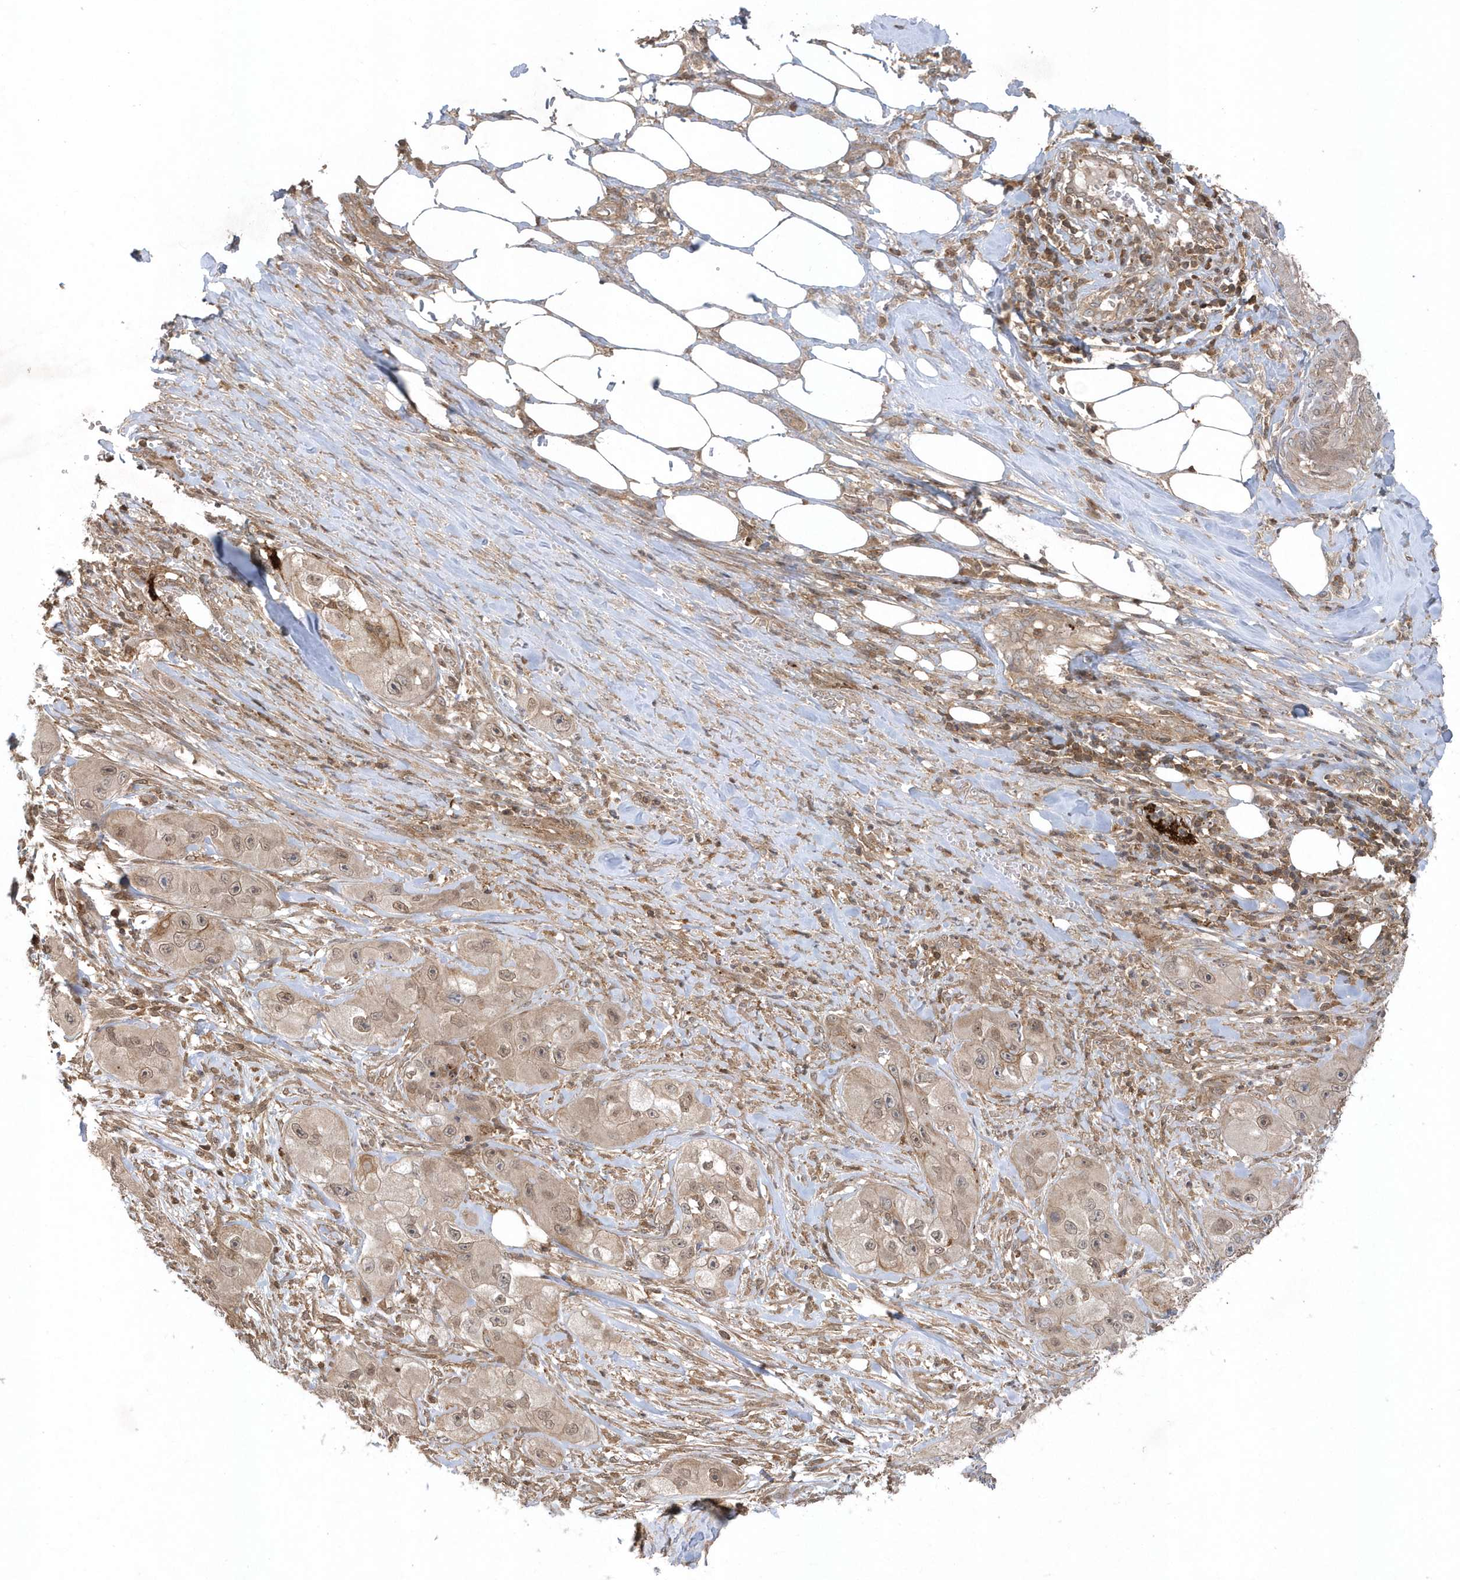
{"staining": {"intensity": "weak", "quantity": ">75%", "location": "cytoplasmic/membranous,nuclear"}, "tissue": "skin cancer", "cell_type": "Tumor cells", "image_type": "cancer", "snomed": [{"axis": "morphology", "description": "Squamous cell carcinoma, NOS"}, {"axis": "topography", "description": "Skin"}, {"axis": "topography", "description": "Subcutis"}], "caption": "Weak cytoplasmic/membranous and nuclear expression is identified in about >75% of tumor cells in skin cancer. (IHC, brightfield microscopy, high magnification).", "gene": "ACYP1", "patient": {"sex": "male", "age": 73}}